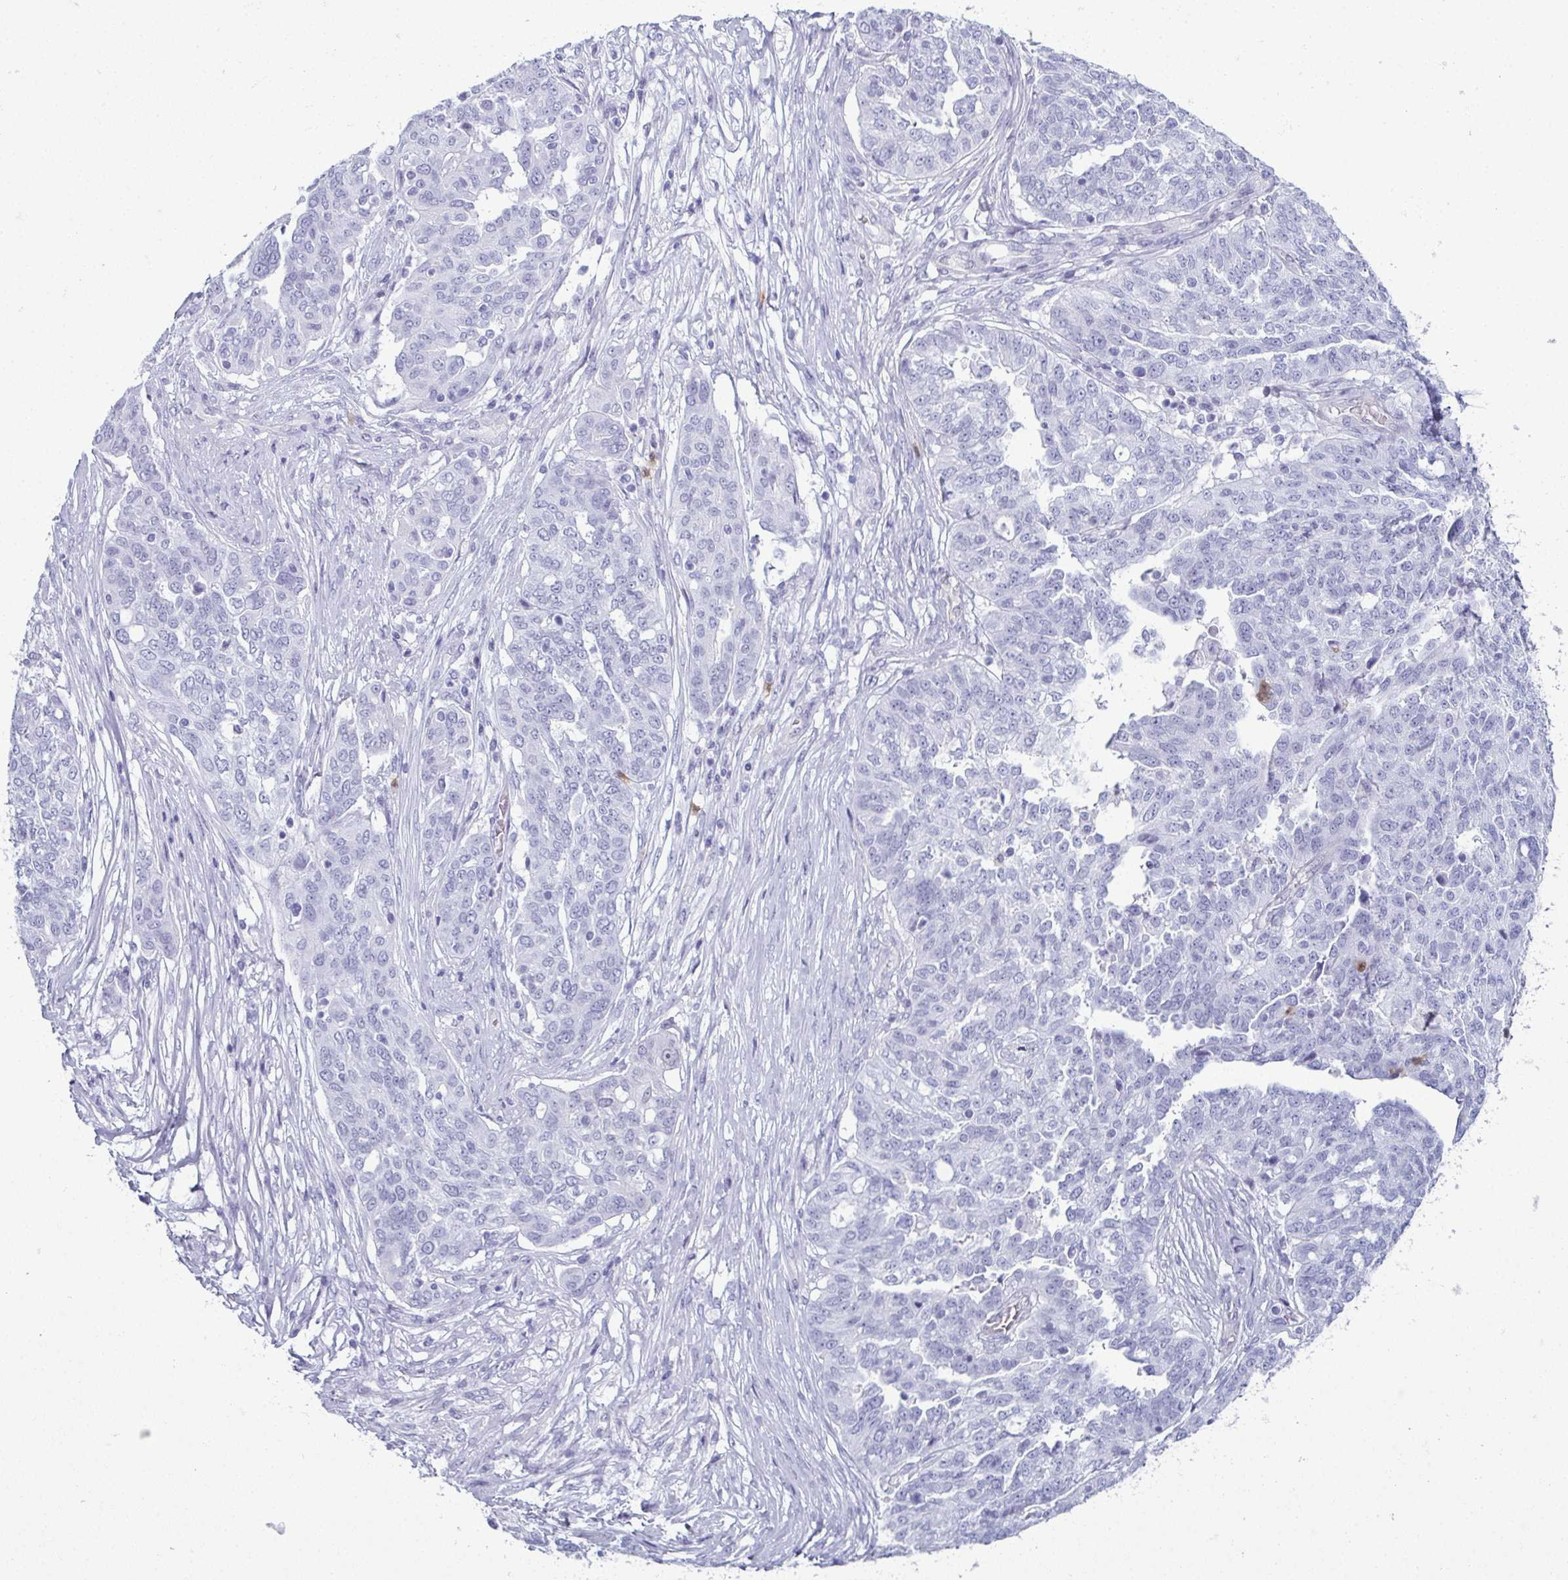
{"staining": {"intensity": "negative", "quantity": "none", "location": "none"}, "tissue": "ovarian cancer", "cell_type": "Tumor cells", "image_type": "cancer", "snomed": [{"axis": "morphology", "description": "Cystadenocarcinoma, serous, NOS"}, {"axis": "topography", "description": "Ovary"}], "caption": "DAB immunohistochemical staining of serous cystadenocarcinoma (ovarian) reveals no significant staining in tumor cells.", "gene": "CDA", "patient": {"sex": "female", "age": 67}}